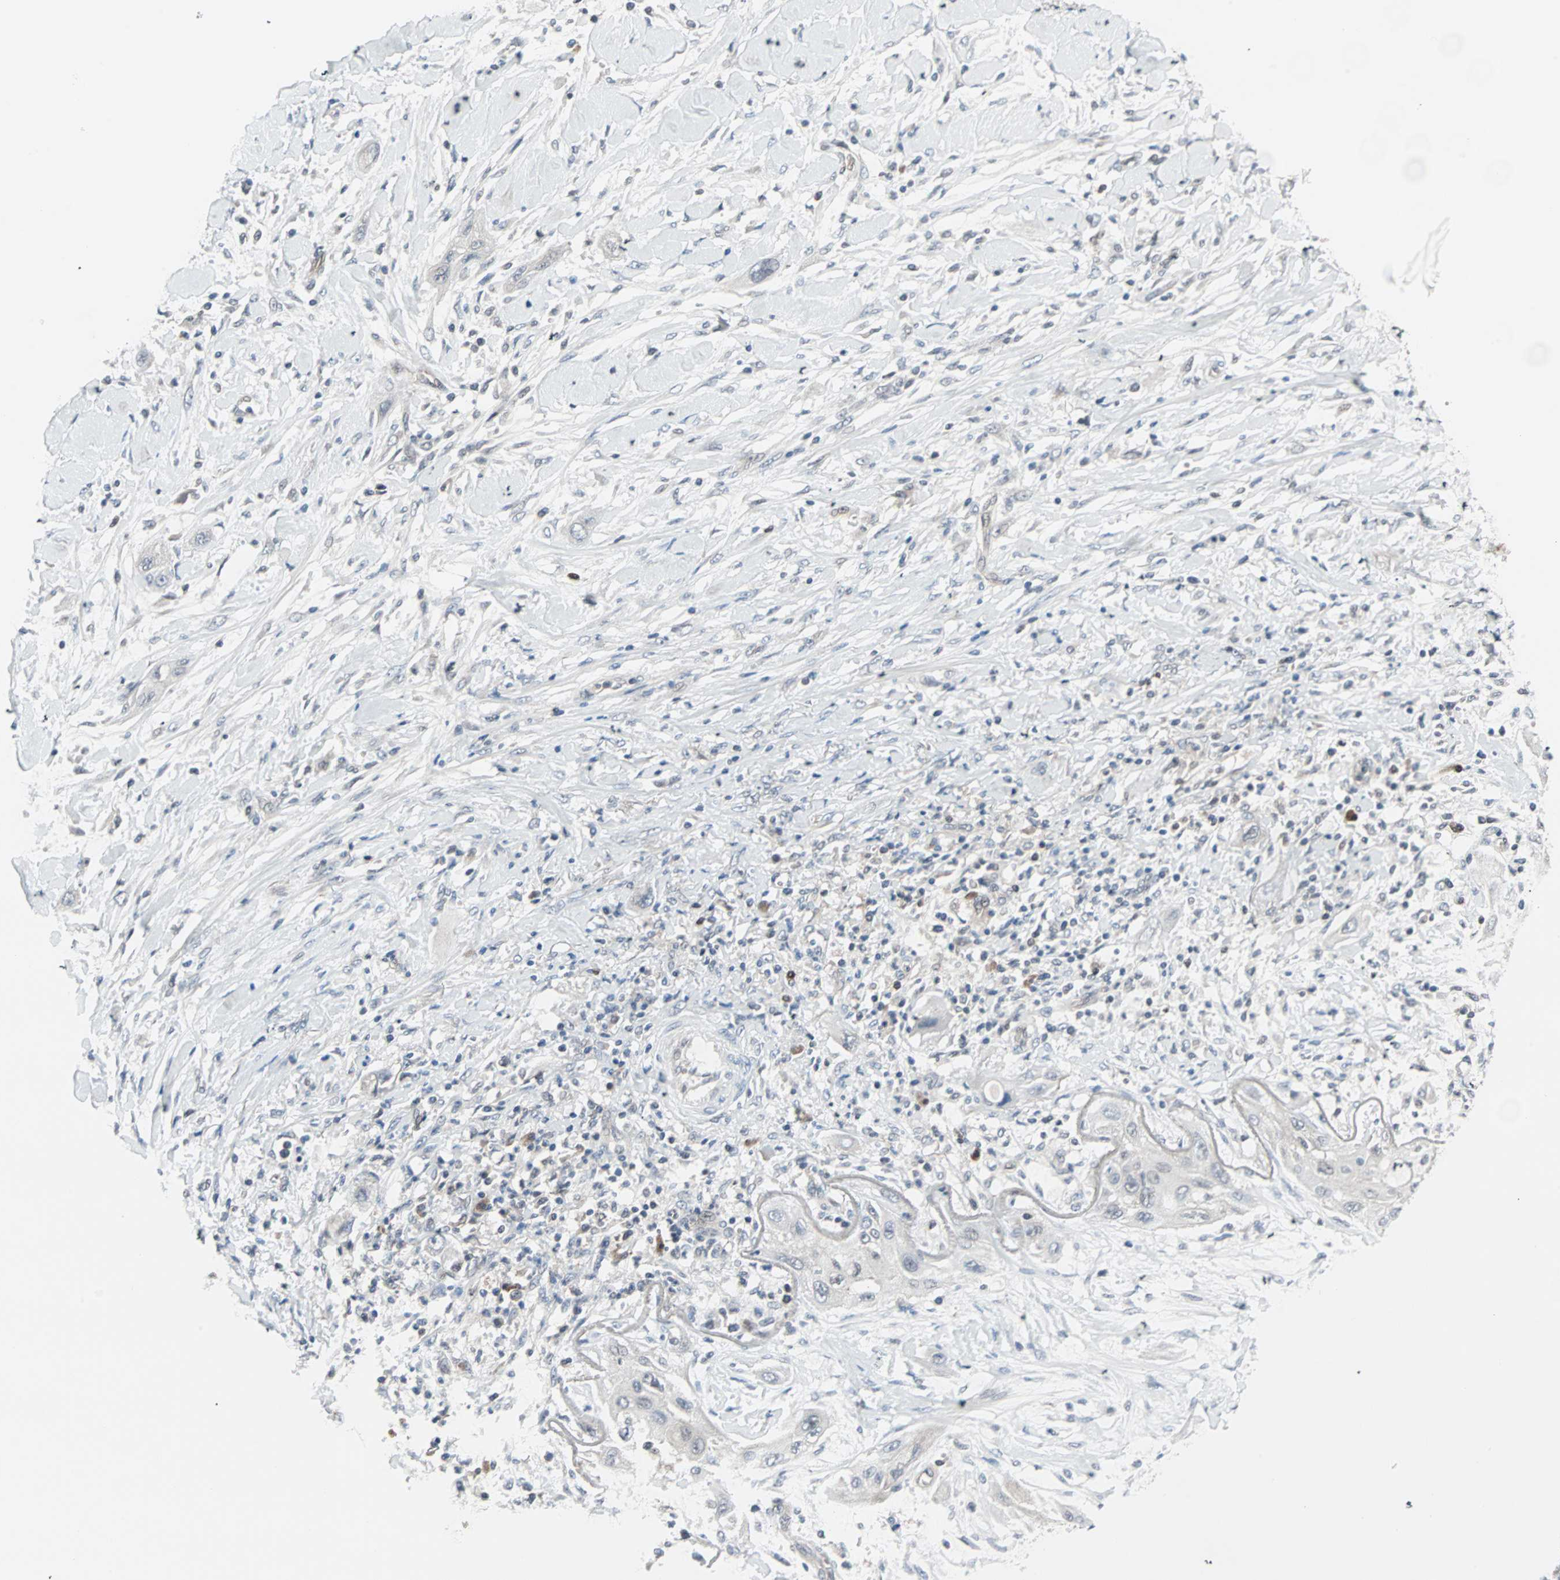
{"staining": {"intensity": "negative", "quantity": "none", "location": "none"}, "tissue": "lung cancer", "cell_type": "Tumor cells", "image_type": "cancer", "snomed": [{"axis": "morphology", "description": "Squamous cell carcinoma, NOS"}, {"axis": "topography", "description": "Lung"}], "caption": "IHC photomicrograph of human squamous cell carcinoma (lung) stained for a protein (brown), which reveals no positivity in tumor cells.", "gene": "CASP3", "patient": {"sex": "female", "age": 47}}